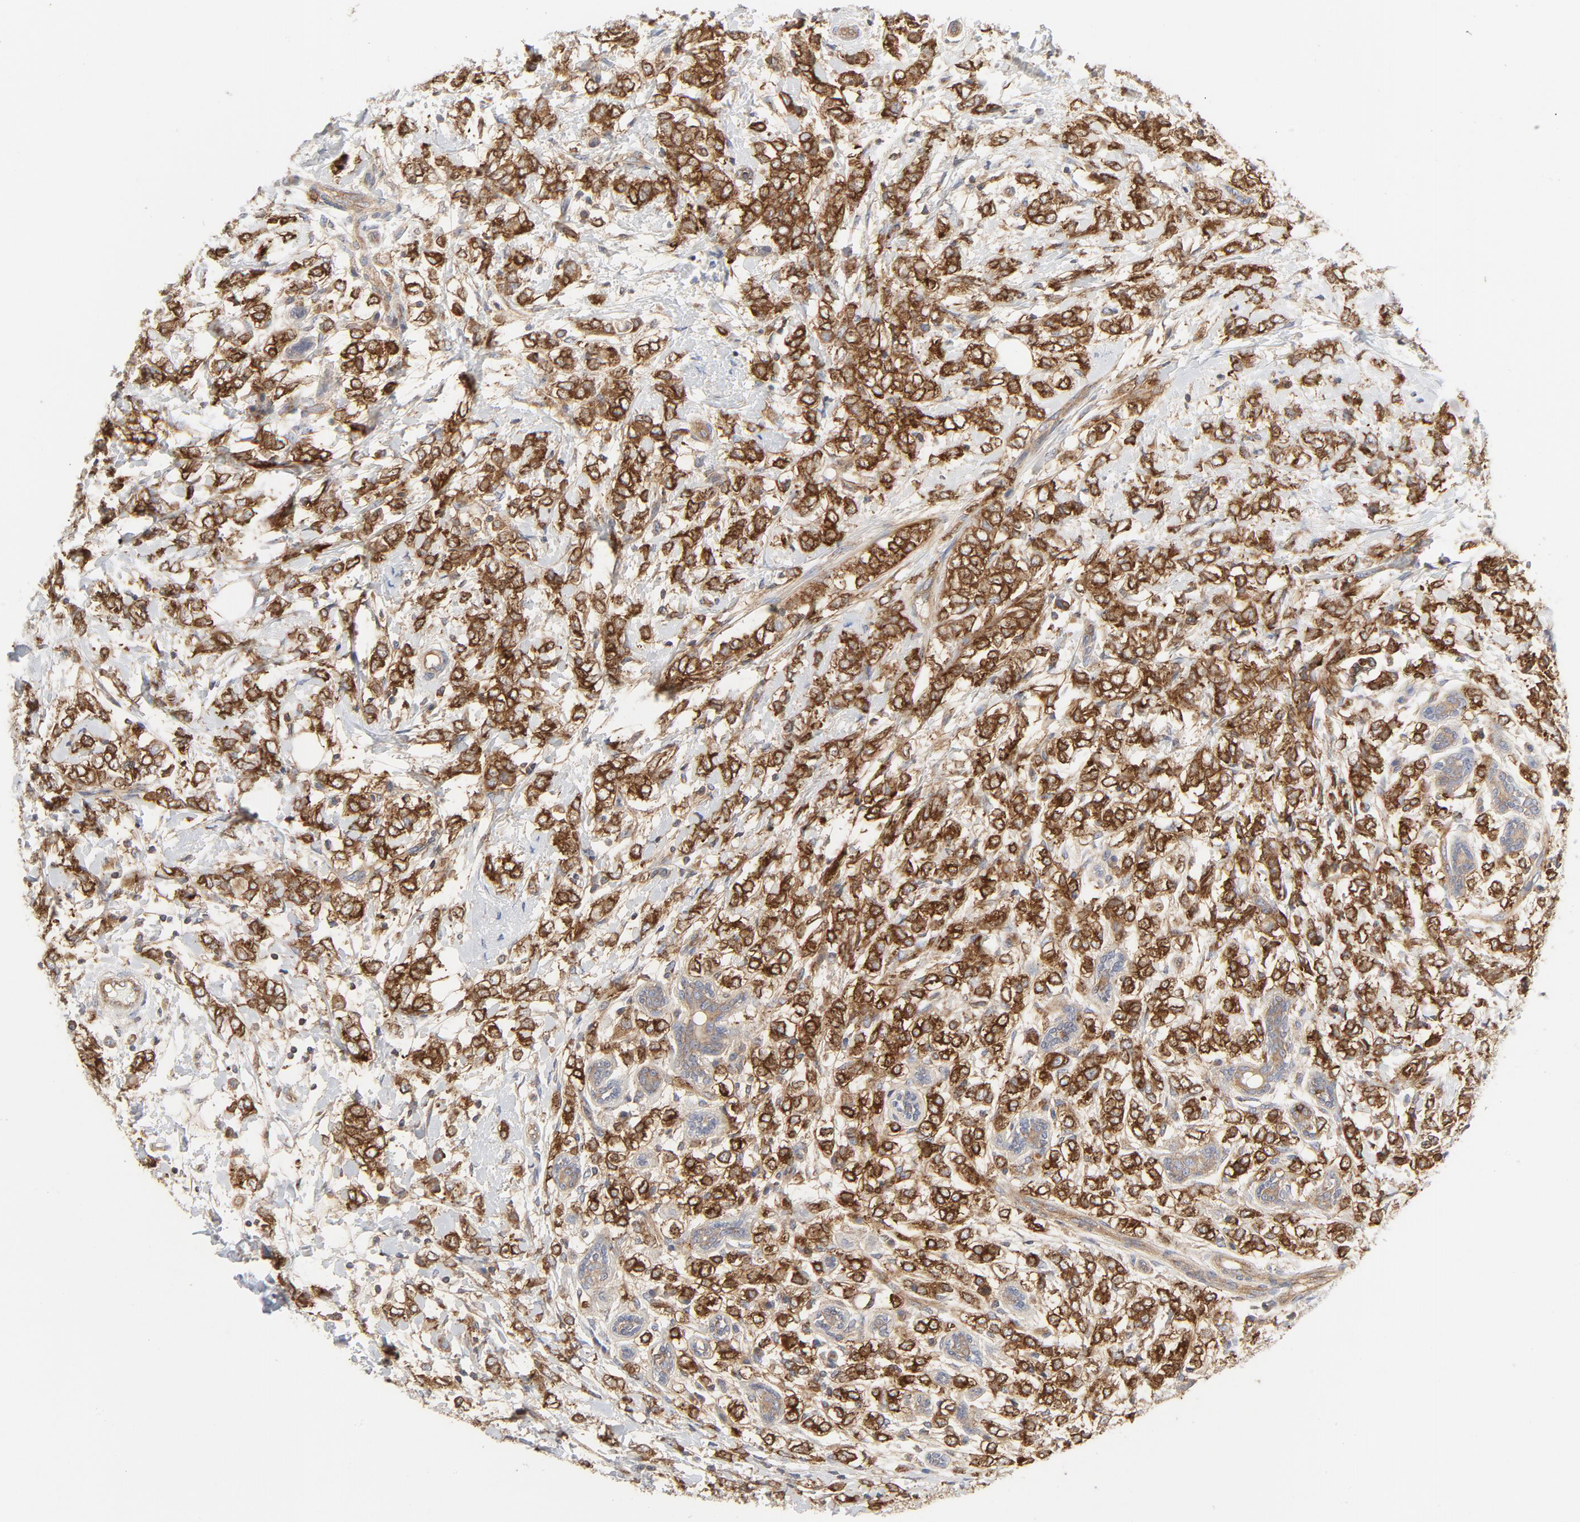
{"staining": {"intensity": "strong", "quantity": ">75%", "location": "cytoplasmic/membranous"}, "tissue": "breast cancer", "cell_type": "Tumor cells", "image_type": "cancer", "snomed": [{"axis": "morphology", "description": "Normal tissue, NOS"}, {"axis": "morphology", "description": "Lobular carcinoma"}, {"axis": "topography", "description": "Breast"}], "caption": "Approximately >75% of tumor cells in human breast lobular carcinoma demonstrate strong cytoplasmic/membranous protein expression as visualized by brown immunohistochemical staining.", "gene": "RABEP1", "patient": {"sex": "female", "age": 47}}